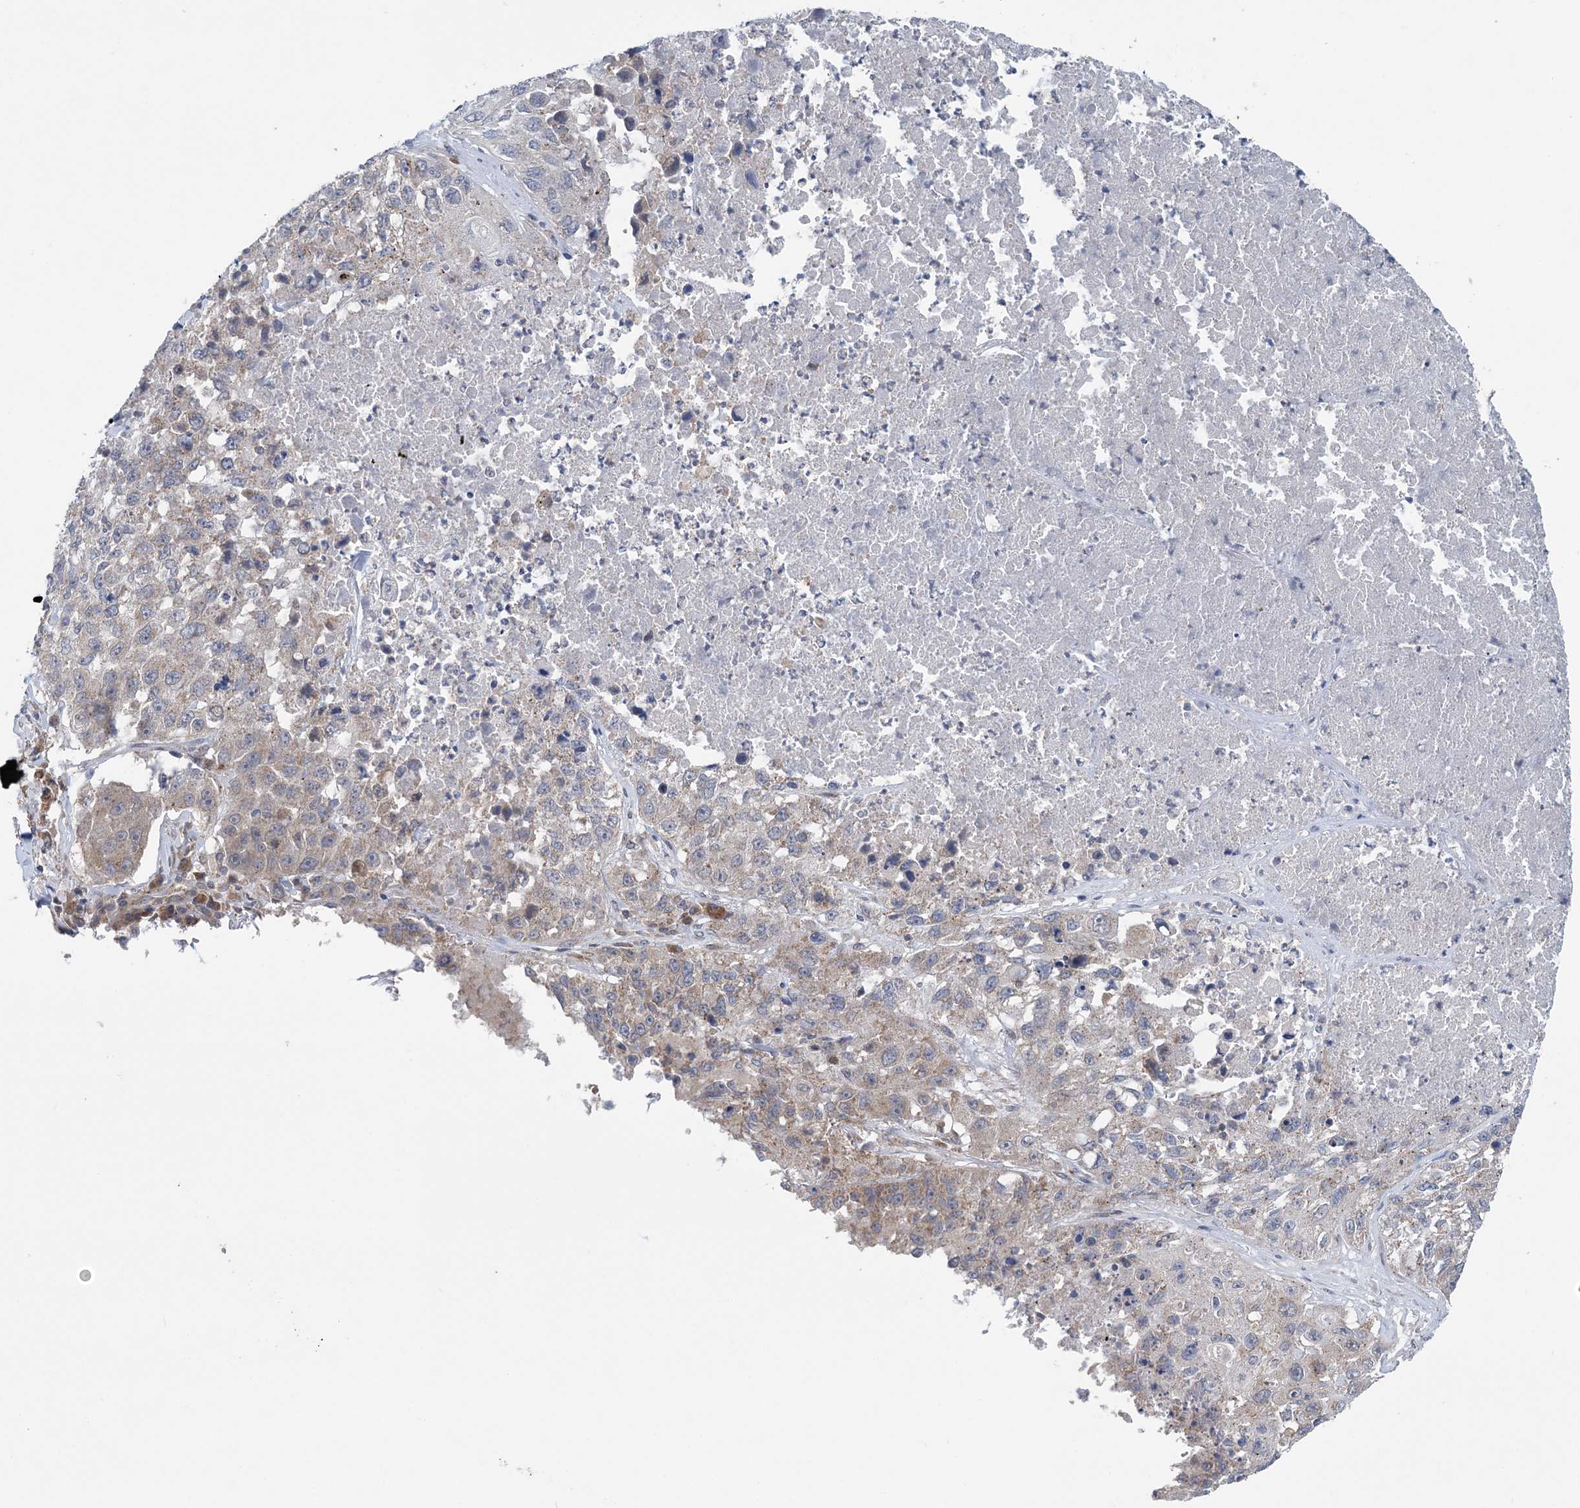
{"staining": {"intensity": "weak", "quantity": "25%-75%", "location": "cytoplasmic/membranous"}, "tissue": "lung cancer", "cell_type": "Tumor cells", "image_type": "cancer", "snomed": [{"axis": "morphology", "description": "Squamous cell carcinoma, NOS"}, {"axis": "topography", "description": "Lung"}], "caption": "High-power microscopy captured an immunohistochemistry photomicrograph of lung cancer (squamous cell carcinoma), revealing weak cytoplasmic/membranous expression in approximately 25%-75% of tumor cells. The protein of interest is stained brown, and the nuclei are stained in blue (DAB (3,3'-diaminobenzidine) IHC with brightfield microscopy, high magnification).", "gene": "COPE", "patient": {"sex": "male", "age": 61}}